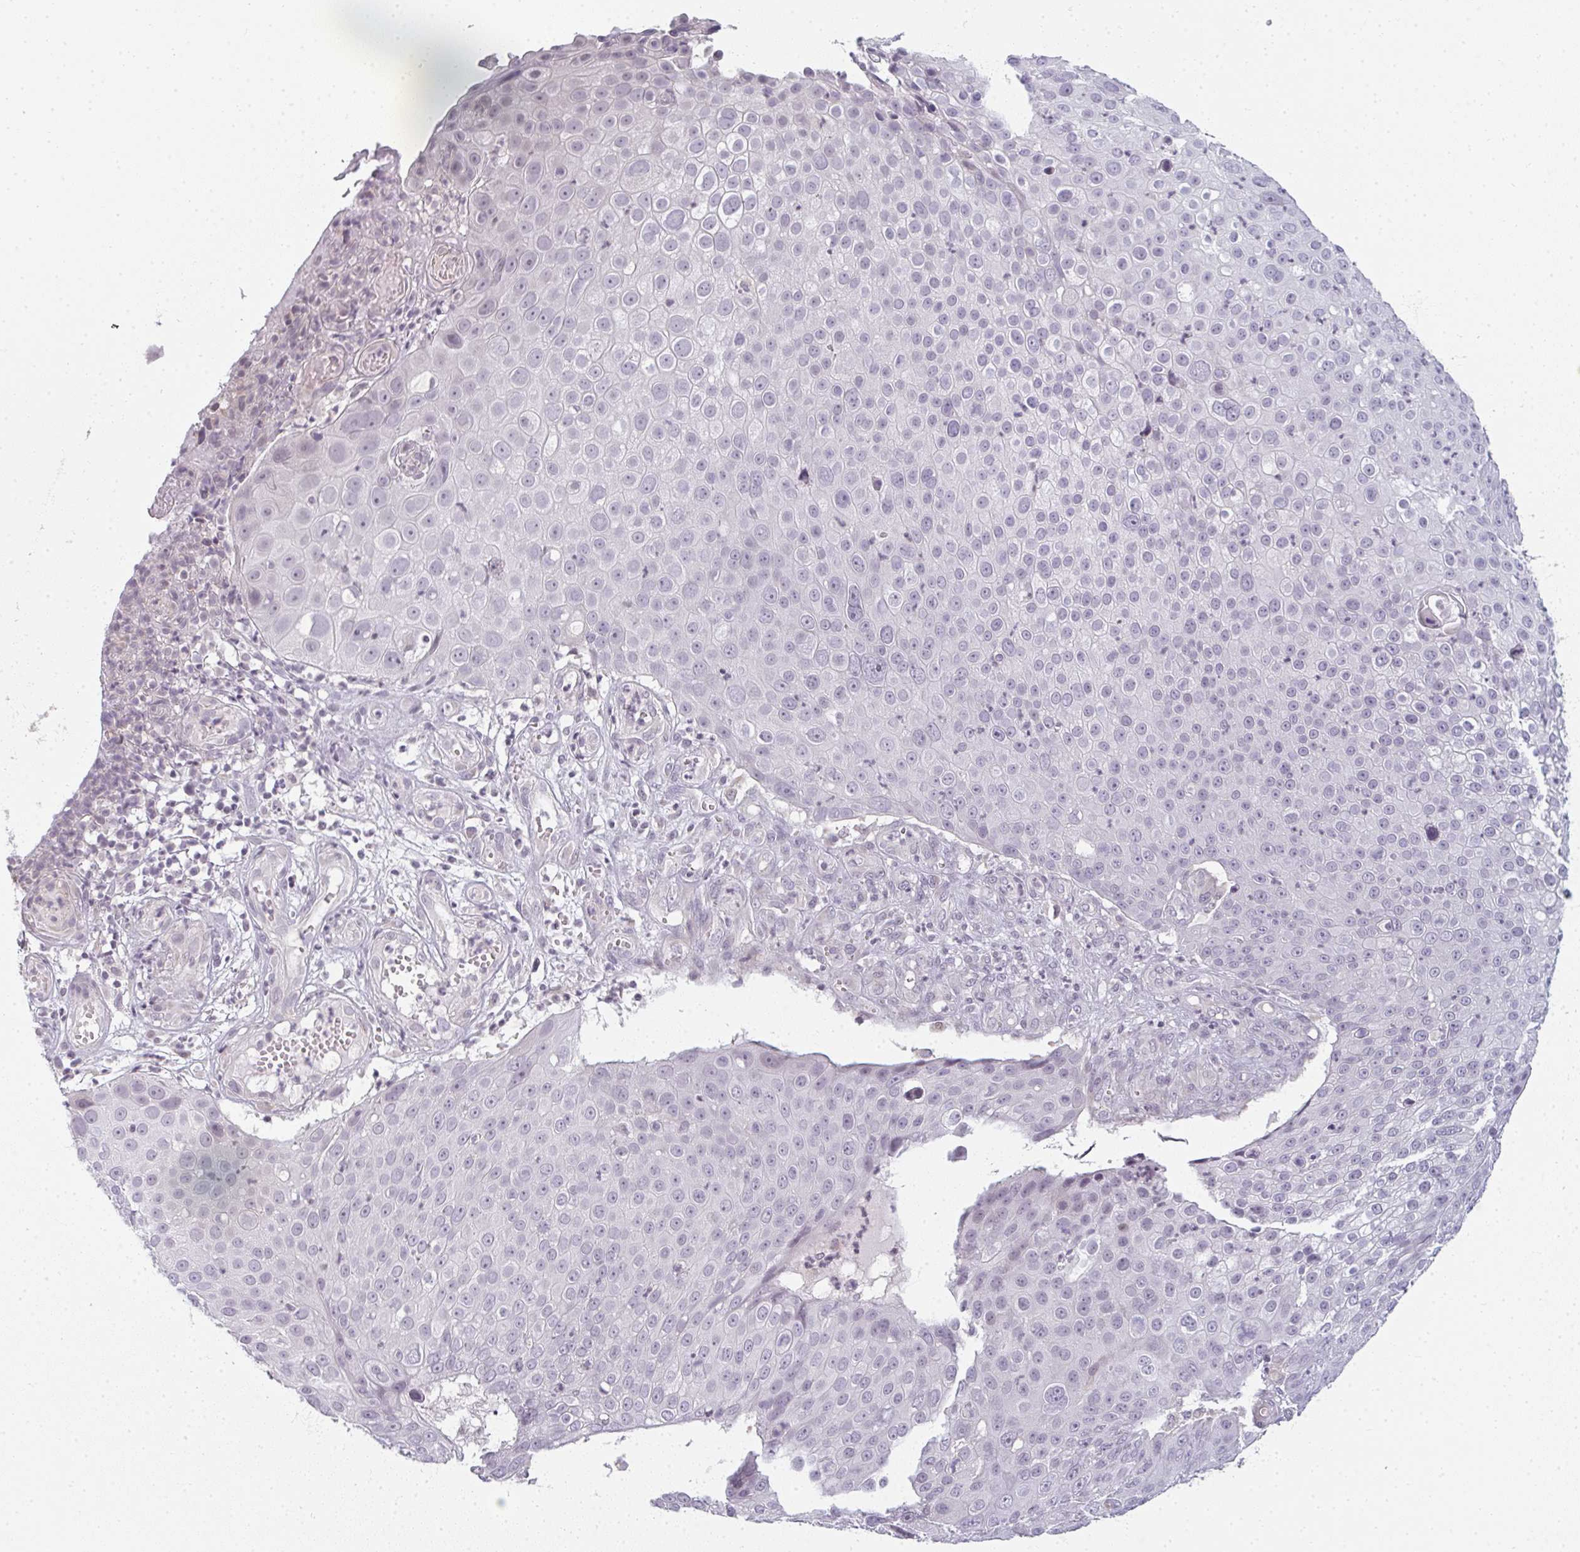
{"staining": {"intensity": "negative", "quantity": "none", "location": "none"}, "tissue": "skin cancer", "cell_type": "Tumor cells", "image_type": "cancer", "snomed": [{"axis": "morphology", "description": "Squamous cell carcinoma, NOS"}, {"axis": "topography", "description": "Skin"}], "caption": "The micrograph displays no staining of tumor cells in skin cancer (squamous cell carcinoma).", "gene": "RBBP6", "patient": {"sex": "male", "age": 71}}